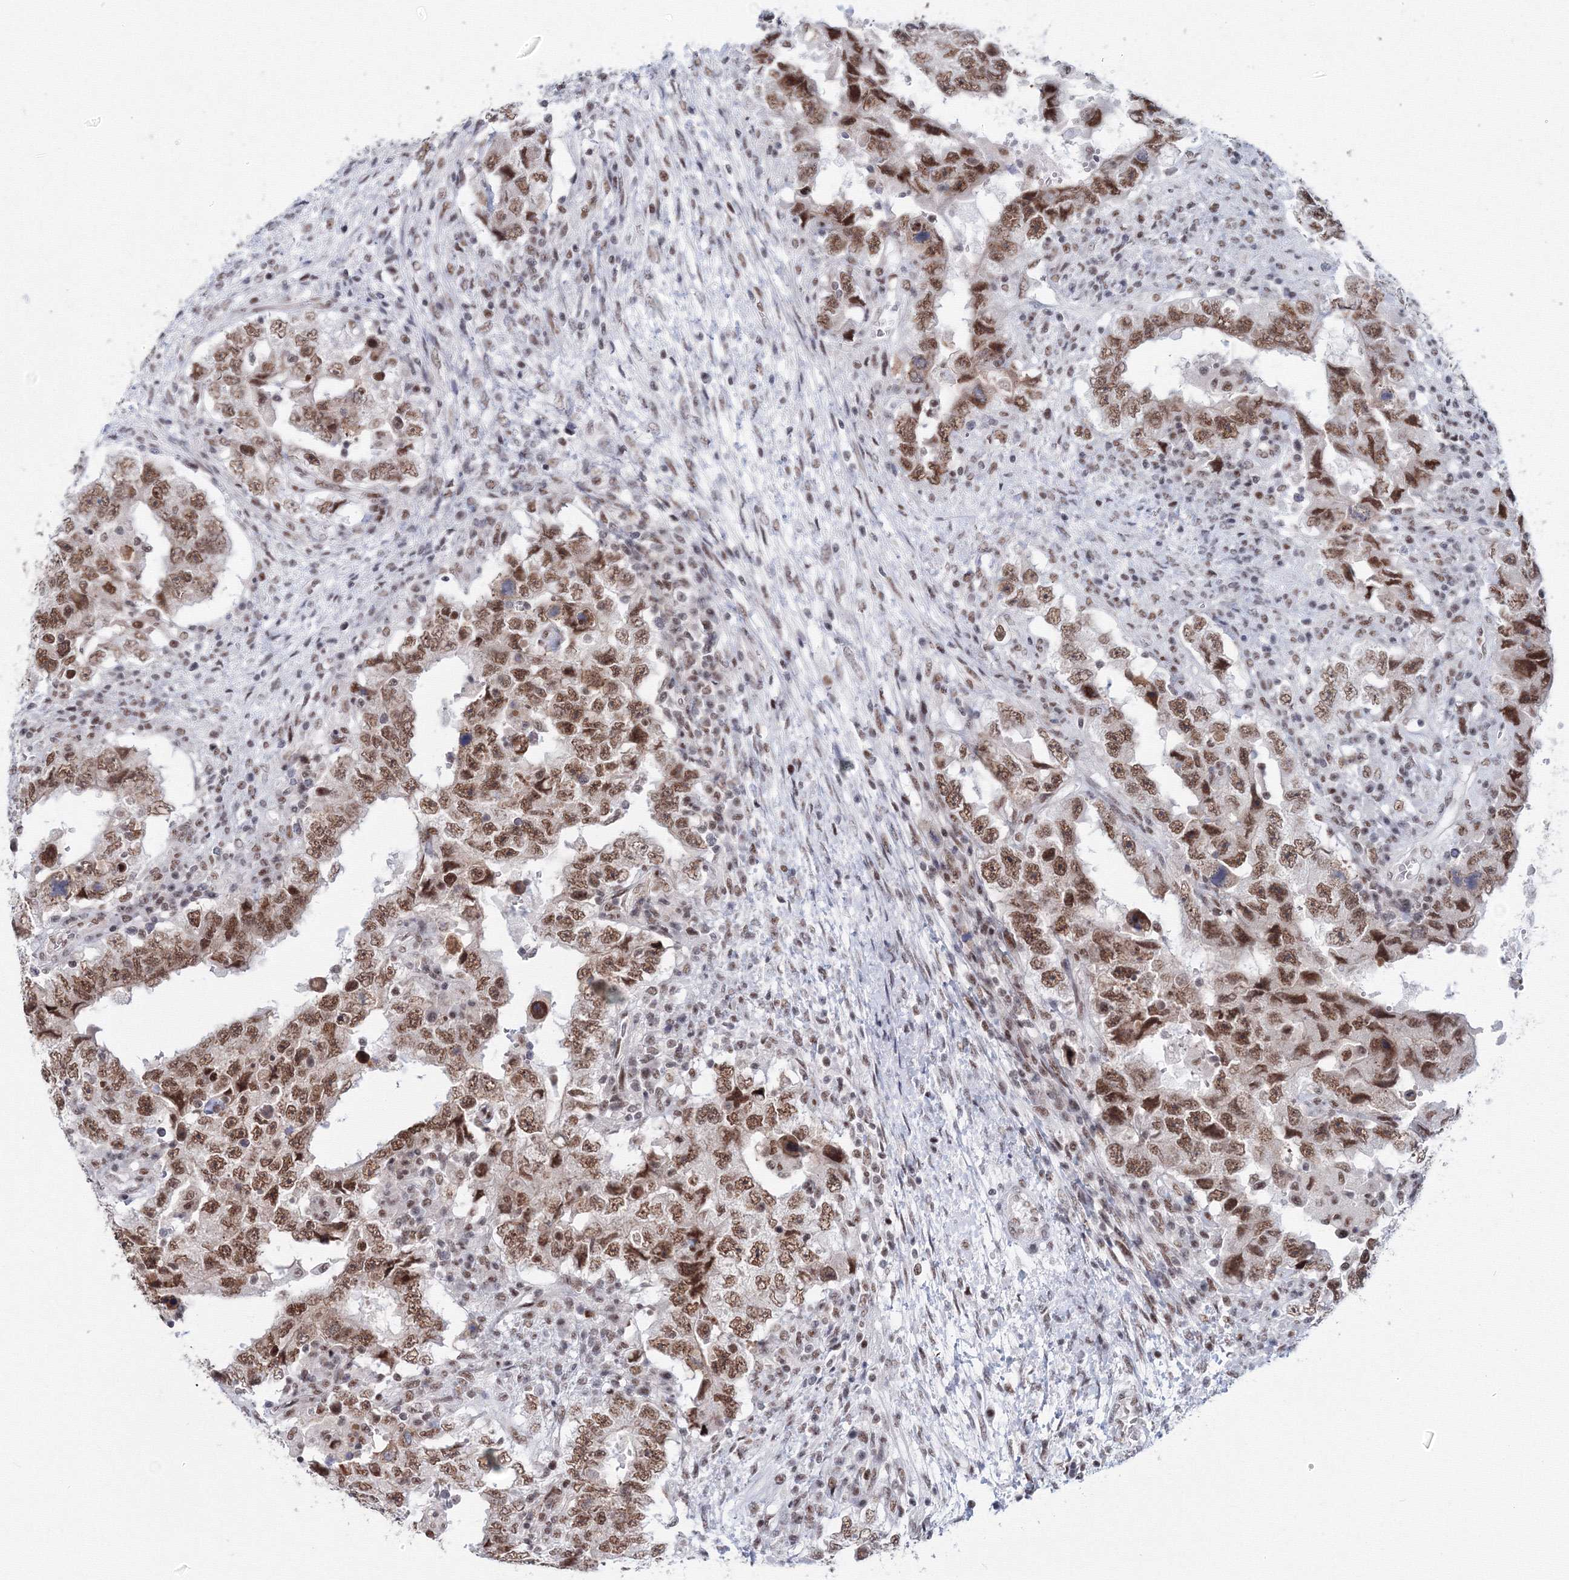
{"staining": {"intensity": "moderate", "quantity": ">75%", "location": "nuclear"}, "tissue": "testis cancer", "cell_type": "Tumor cells", "image_type": "cancer", "snomed": [{"axis": "morphology", "description": "Carcinoma, Embryonal, NOS"}, {"axis": "topography", "description": "Testis"}], "caption": "An image of testis cancer (embryonal carcinoma) stained for a protein exhibits moderate nuclear brown staining in tumor cells. The staining was performed using DAB, with brown indicating positive protein expression. Nuclei are stained blue with hematoxylin.", "gene": "SF3B6", "patient": {"sex": "male", "age": 26}}